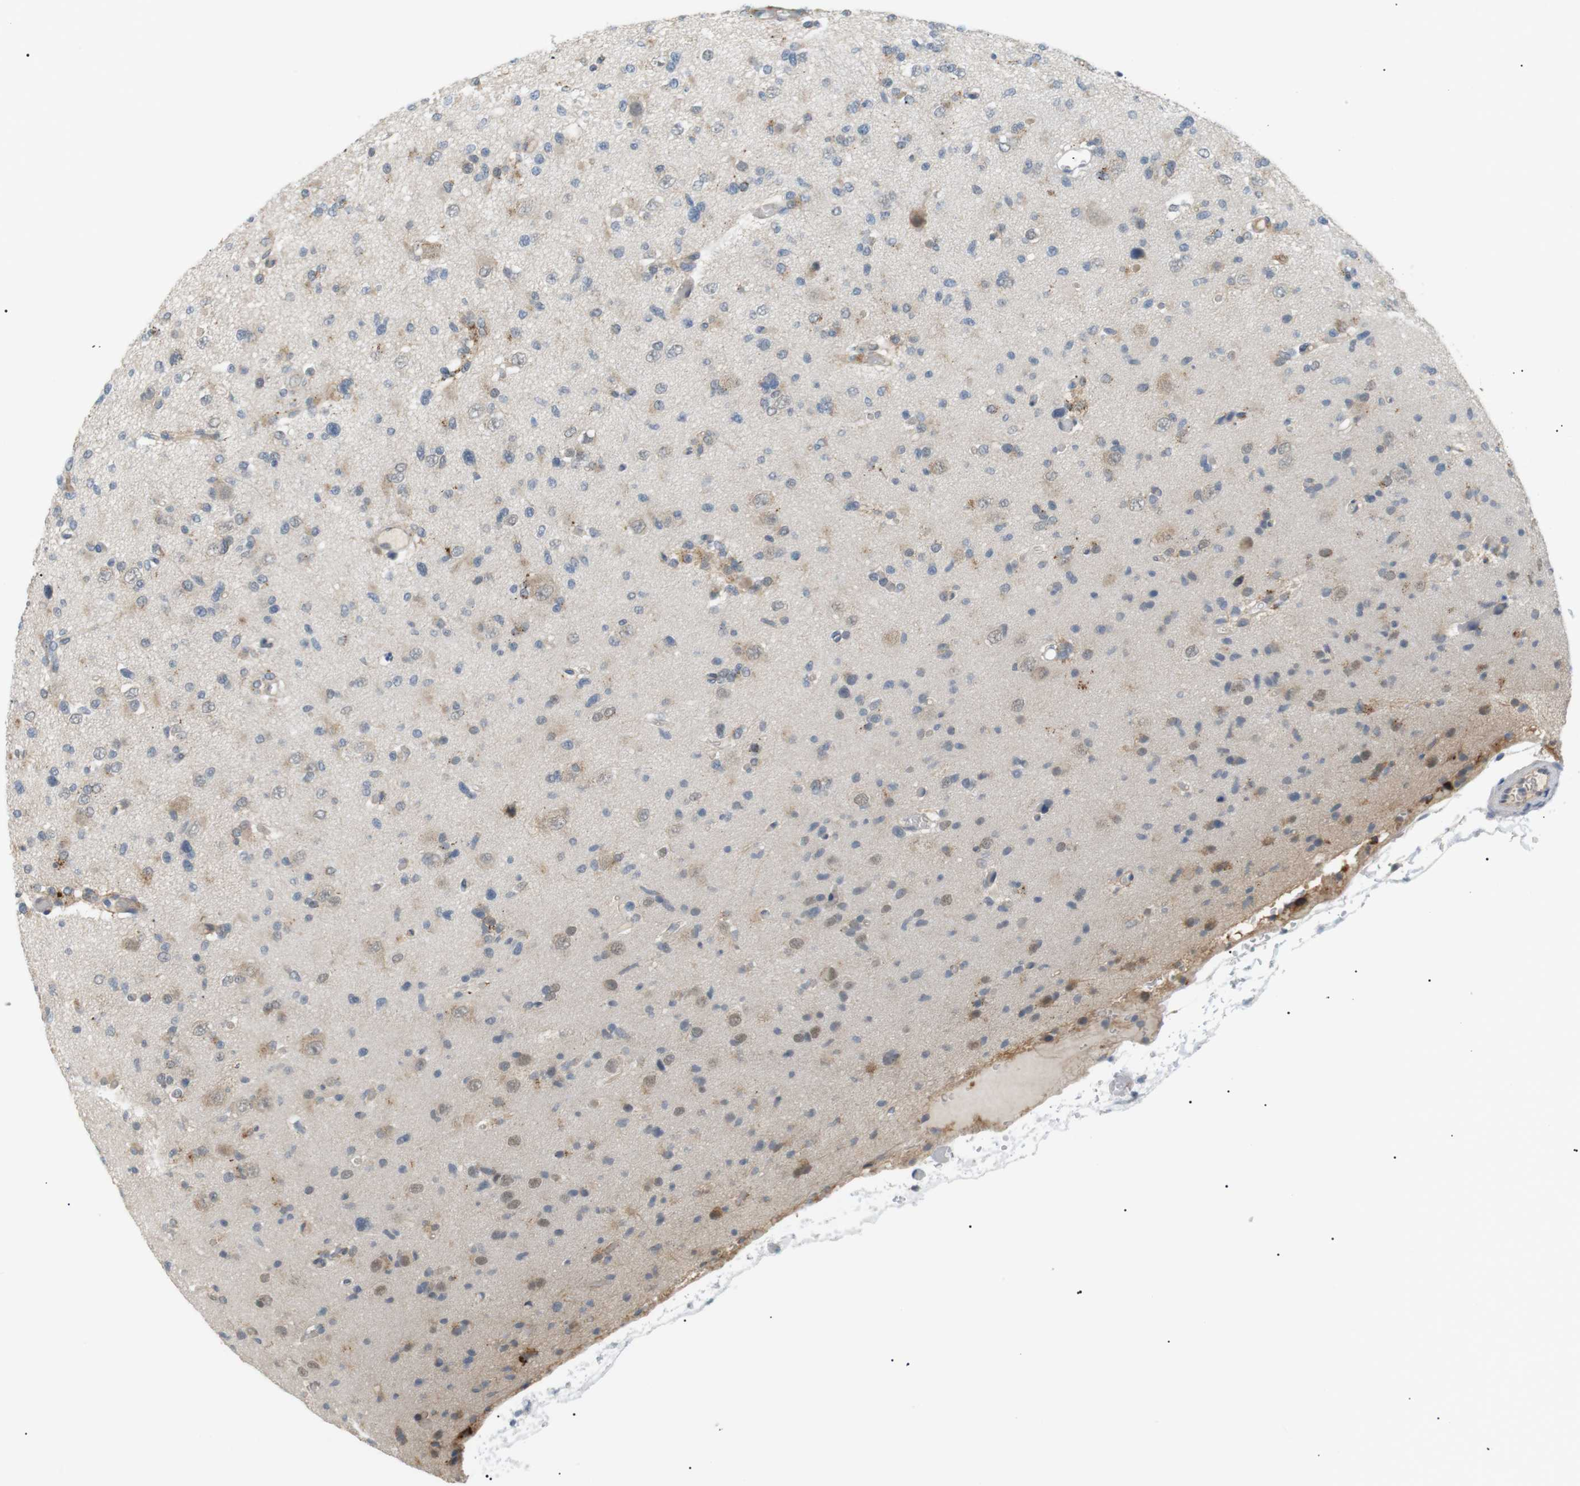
{"staining": {"intensity": "weak", "quantity": "<25%", "location": "cytoplasmic/membranous"}, "tissue": "glioma", "cell_type": "Tumor cells", "image_type": "cancer", "snomed": [{"axis": "morphology", "description": "Glioma, malignant, Low grade"}, {"axis": "topography", "description": "Brain"}], "caption": "Glioma was stained to show a protein in brown. There is no significant expression in tumor cells. (Stains: DAB (3,3'-diaminobenzidine) immunohistochemistry with hematoxylin counter stain, Microscopy: brightfield microscopy at high magnification).", "gene": "B4GALNT2", "patient": {"sex": "female", "age": 22}}